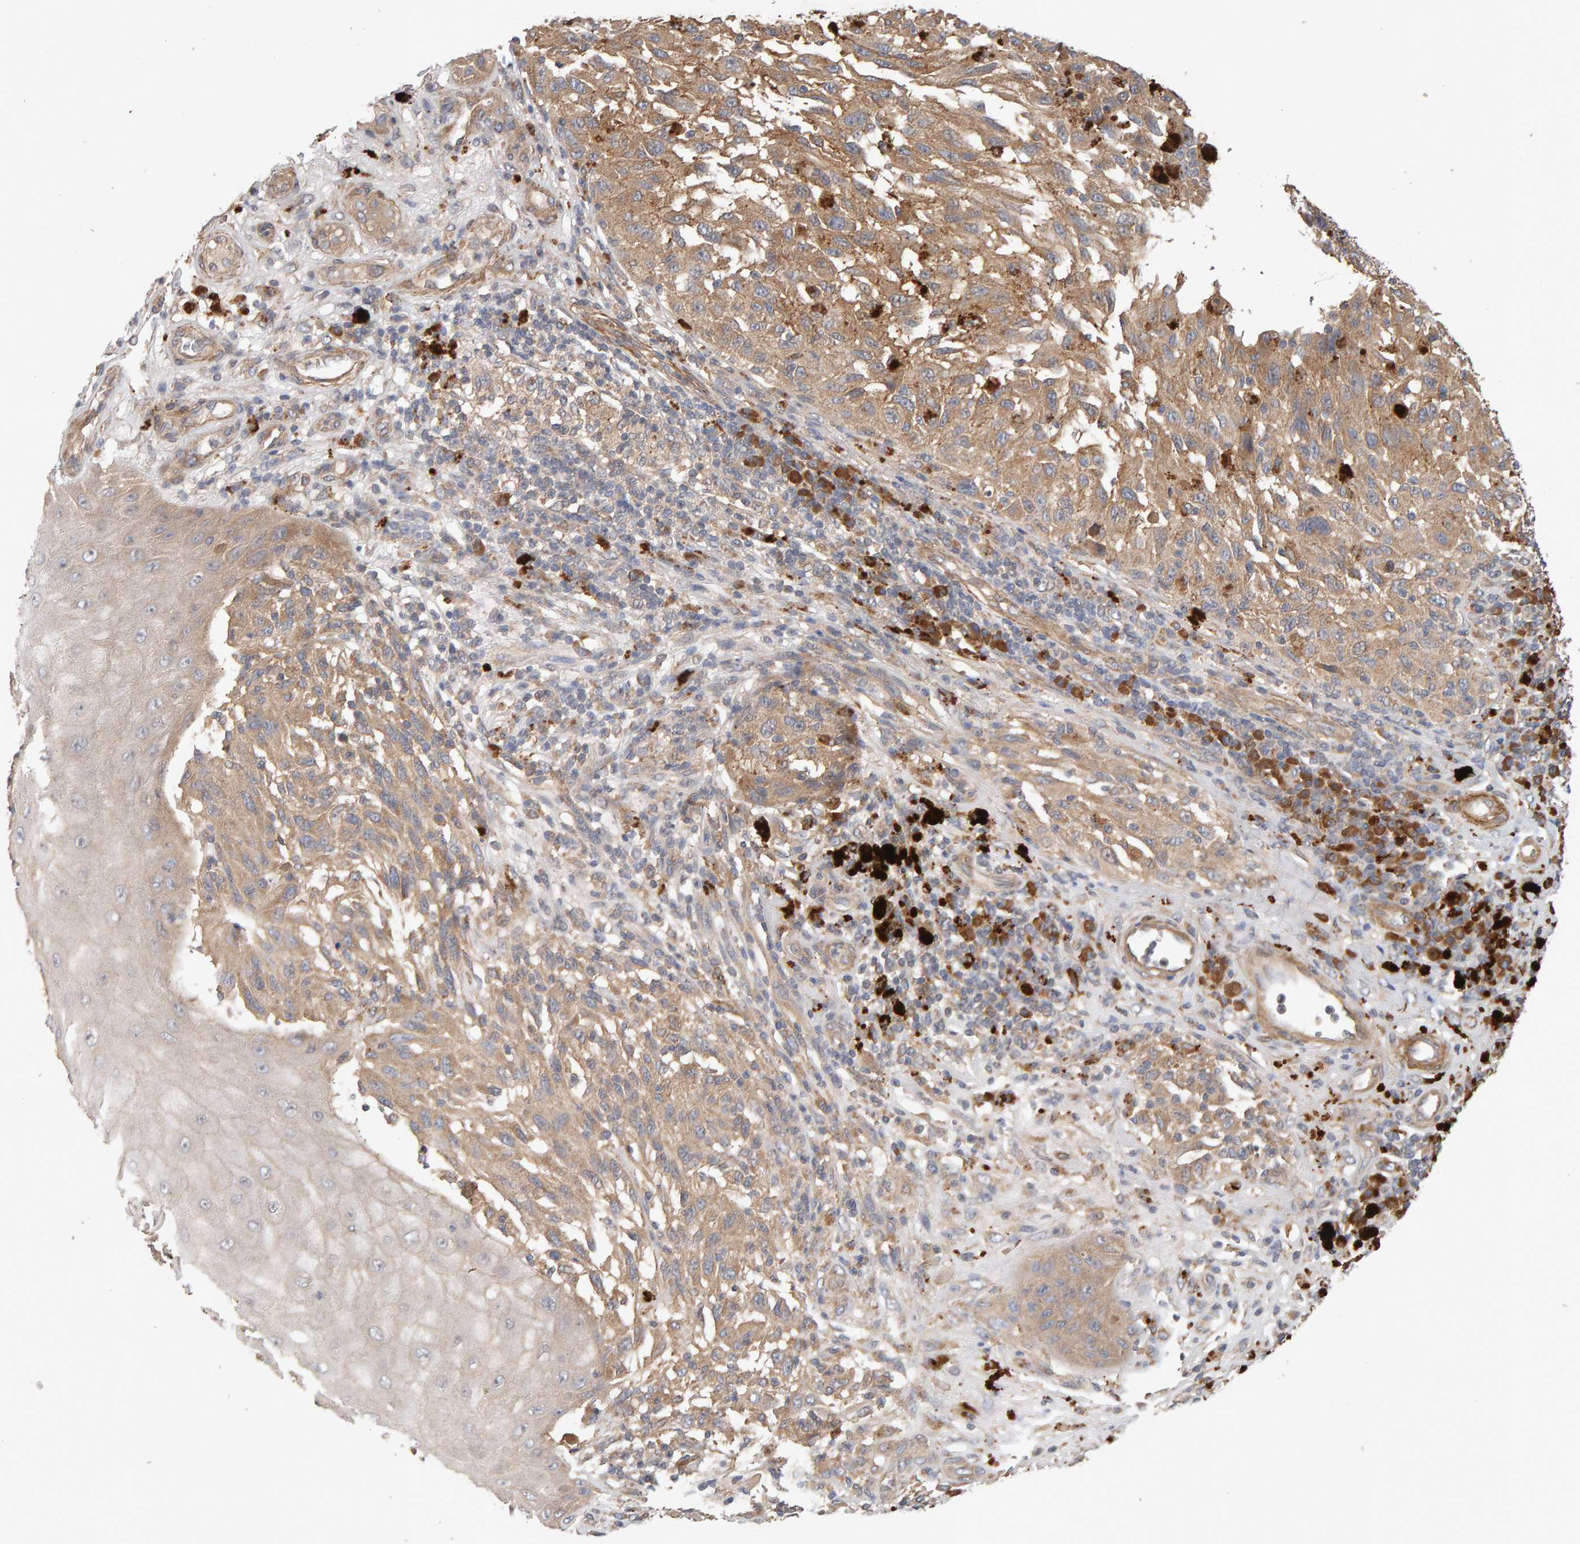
{"staining": {"intensity": "moderate", "quantity": ">75%", "location": "cytoplasmic/membranous"}, "tissue": "melanoma", "cell_type": "Tumor cells", "image_type": "cancer", "snomed": [{"axis": "morphology", "description": "Malignant melanoma, NOS"}, {"axis": "topography", "description": "Skin"}], "caption": "The photomicrograph displays staining of melanoma, revealing moderate cytoplasmic/membranous protein expression (brown color) within tumor cells.", "gene": "RNF19A", "patient": {"sex": "female", "age": 73}}